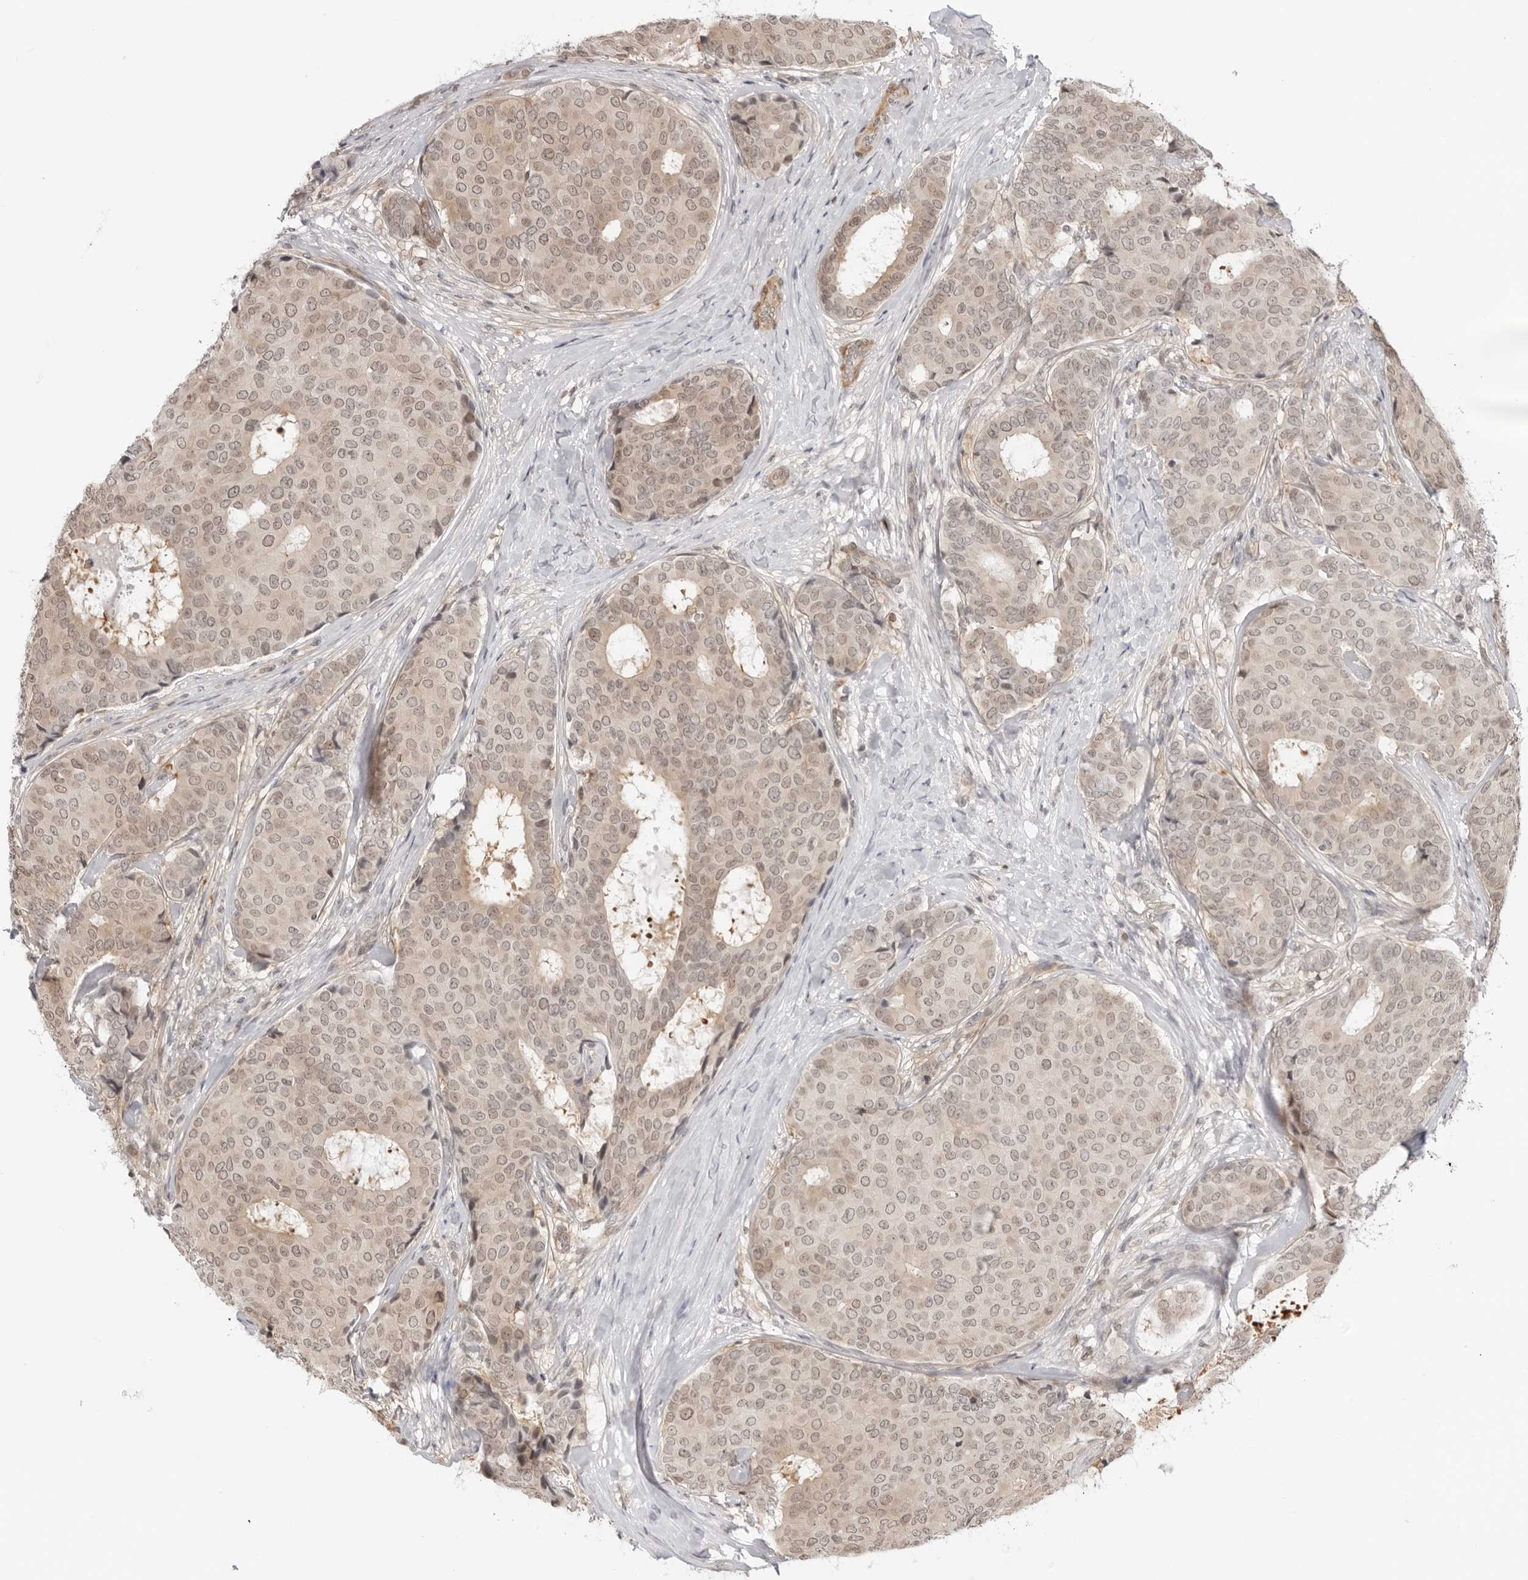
{"staining": {"intensity": "weak", "quantity": ">75%", "location": "nuclear"}, "tissue": "breast cancer", "cell_type": "Tumor cells", "image_type": "cancer", "snomed": [{"axis": "morphology", "description": "Duct carcinoma"}, {"axis": "topography", "description": "Breast"}], "caption": "A high-resolution photomicrograph shows immunohistochemistry staining of breast intraductal carcinoma, which displays weak nuclear expression in approximately >75% of tumor cells.", "gene": "RNF146", "patient": {"sex": "female", "age": 75}}